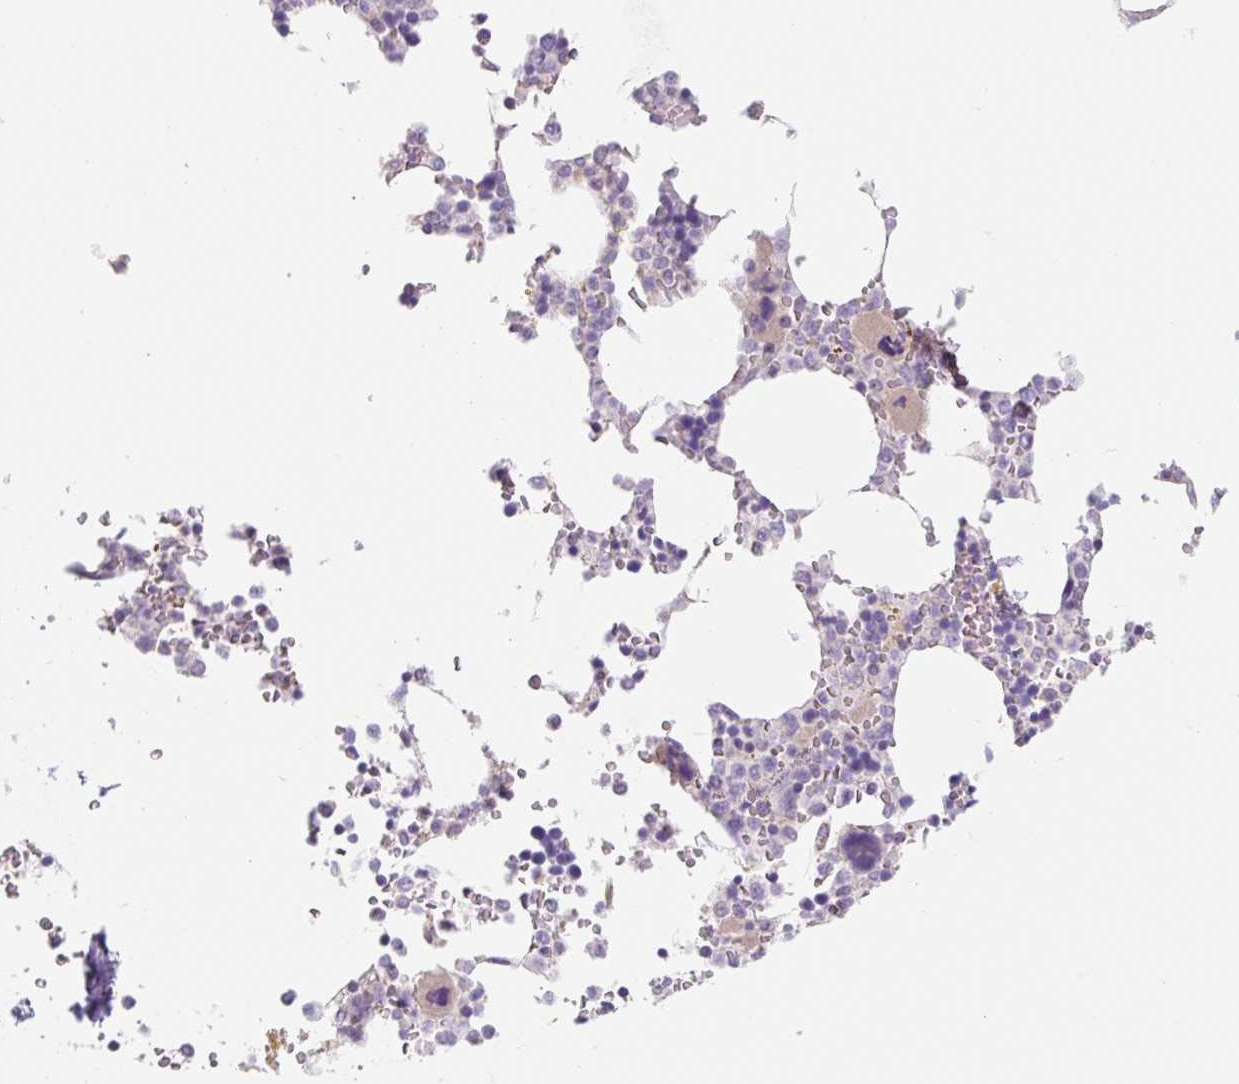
{"staining": {"intensity": "strong", "quantity": "<25%", "location": "cytoplasmic/membranous"}, "tissue": "bone marrow", "cell_type": "Hematopoietic cells", "image_type": "normal", "snomed": [{"axis": "morphology", "description": "Normal tissue, NOS"}, {"axis": "topography", "description": "Bone marrow"}], "caption": "Protein staining reveals strong cytoplasmic/membranous staining in approximately <25% of hematopoietic cells in unremarkable bone marrow.", "gene": "LYVE1", "patient": {"sex": "male", "age": 64}}